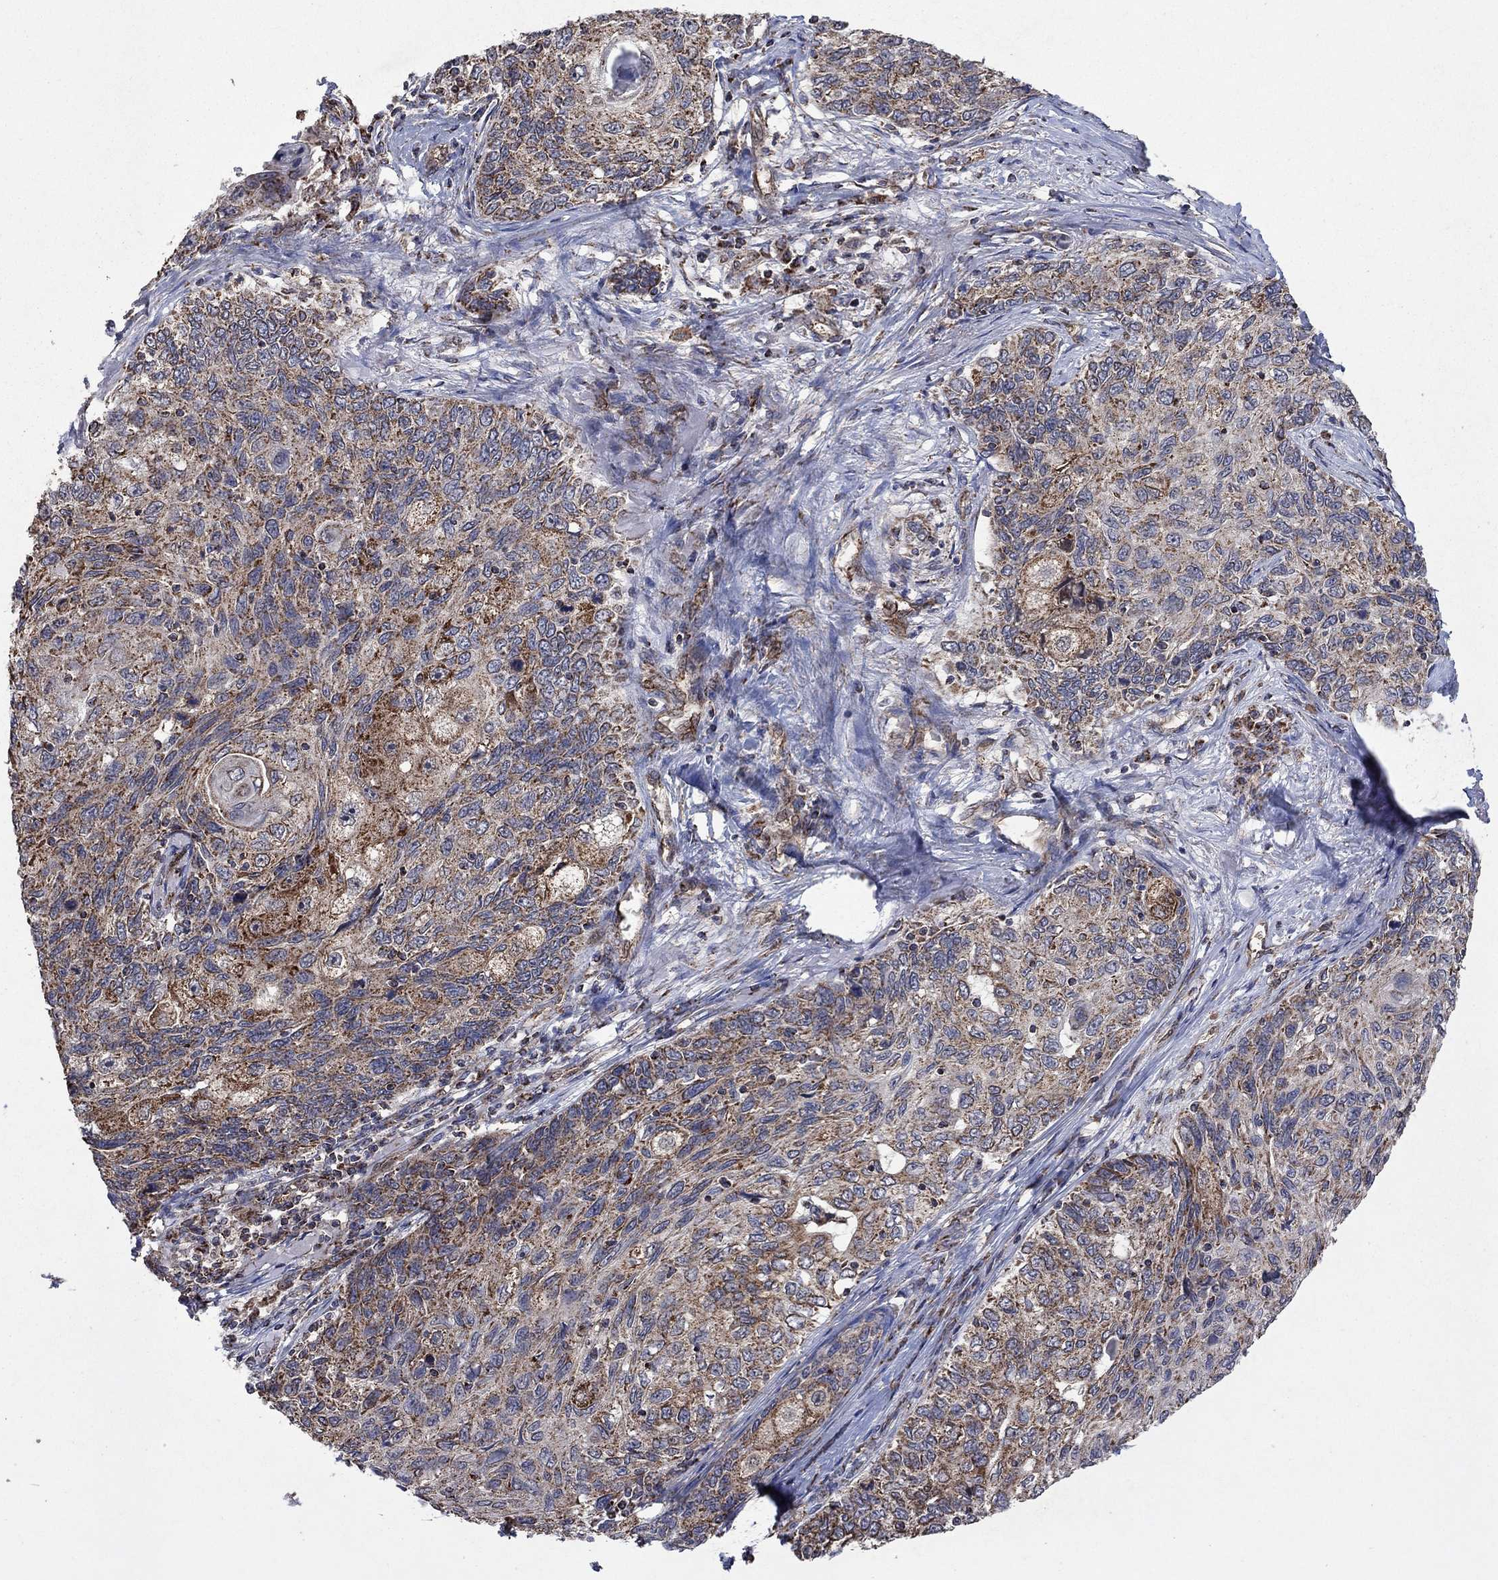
{"staining": {"intensity": "strong", "quantity": "25%-75%", "location": "cytoplasmic/membranous"}, "tissue": "skin cancer", "cell_type": "Tumor cells", "image_type": "cancer", "snomed": [{"axis": "morphology", "description": "Squamous cell carcinoma, NOS"}, {"axis": "topography", "description": "Skin"}], "caption": "Protein expression analysis of human skin squamous cell carcinoma reveals strong cytoplasmic/membranous positivity in approximately 25%-75% of tumor cells.", "gene": "DPH1", "patient": {"sex": "male", "age": 92}}